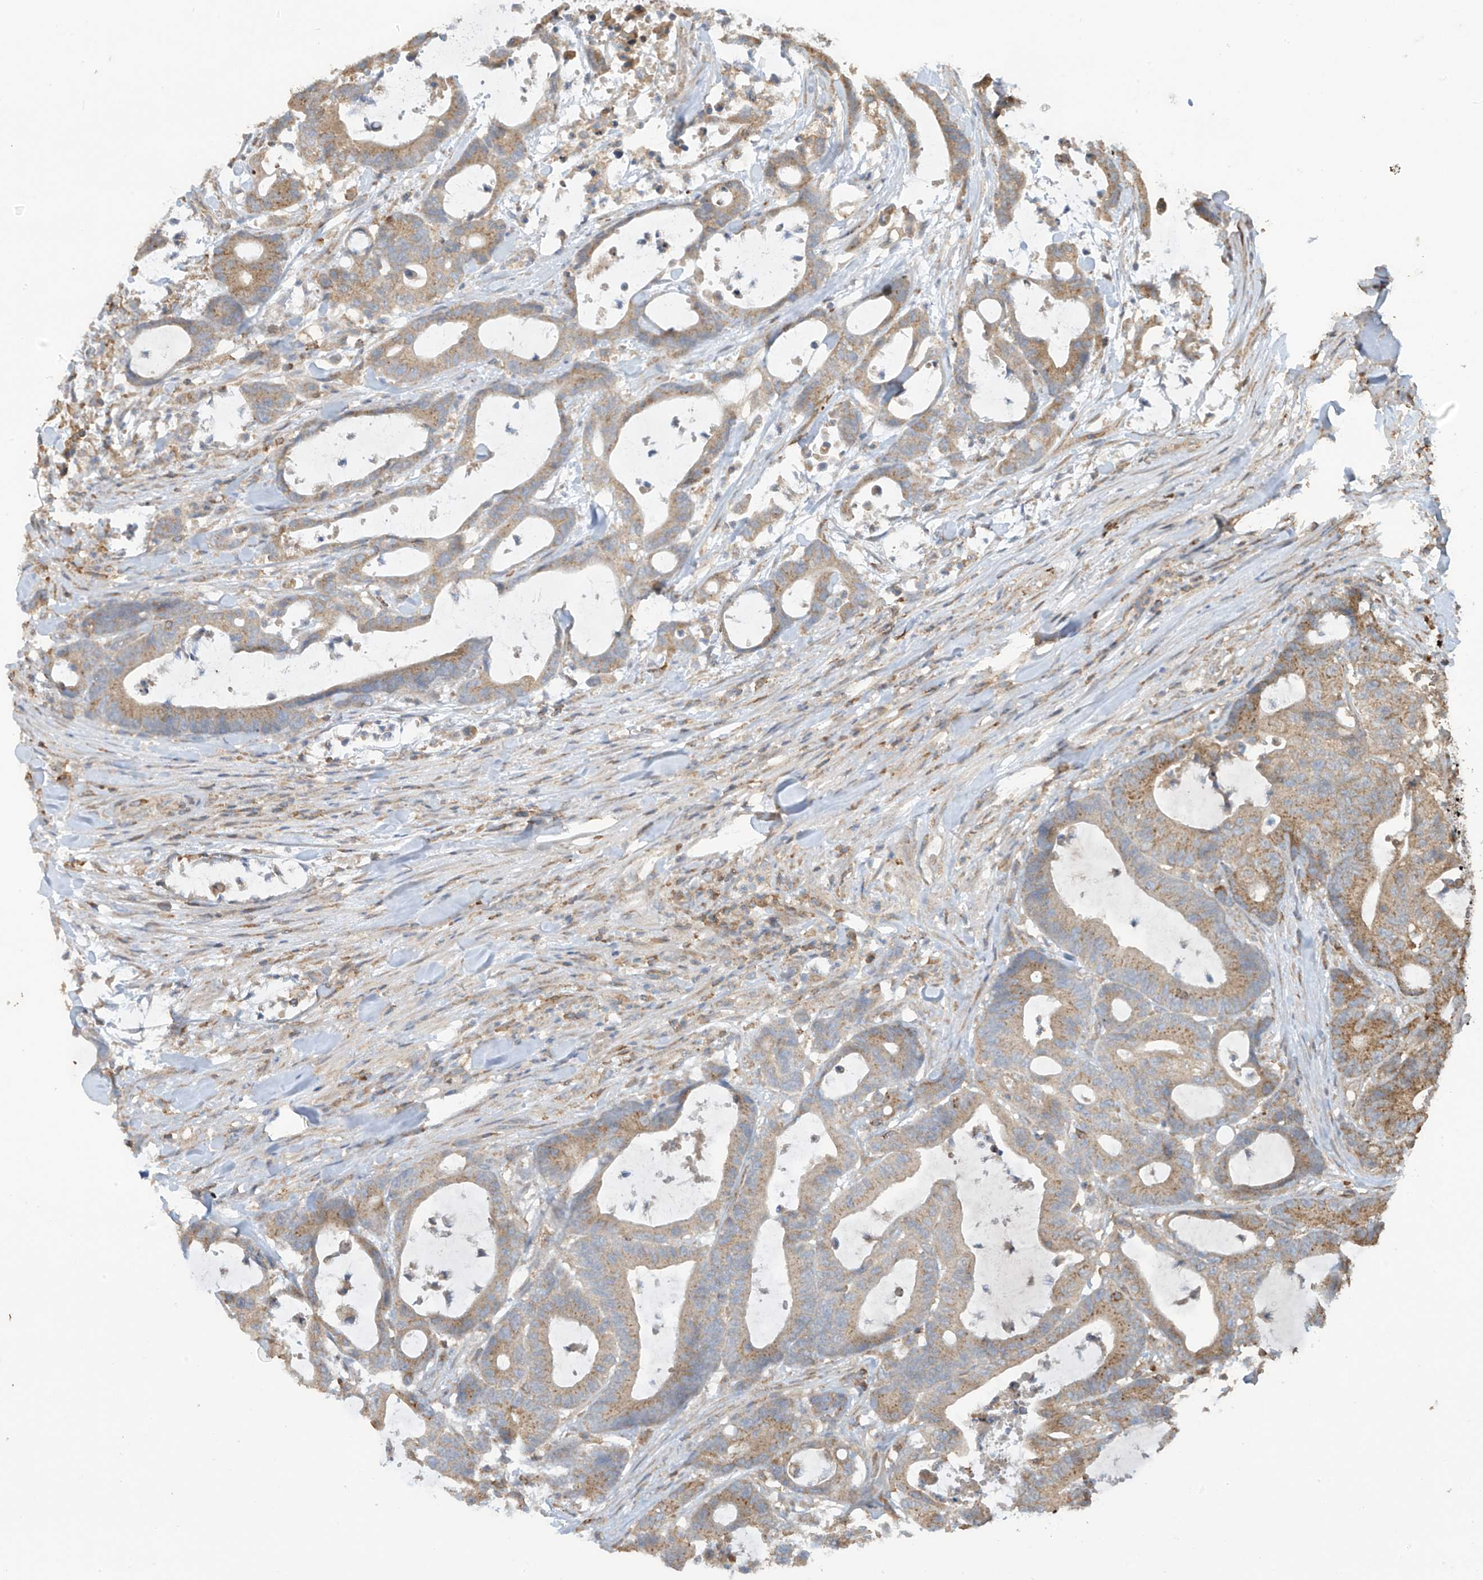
{"staining": {"intensity": "moderate", "quantity": ">75%", "location": "cytoplasmic/membranous"}, "tissue": "colorectal cancer", "cell_type": "Tumor cells", "image_type": "cancer", "snomed": [{"axis": "morphology", "description": "Adenocarcinoma, NOS"}, {"axis": "topography", "description": "Colon"}], "caption": "IHC micrograph of human colorectal cancer stained for a protein (brown), which reveals medium levels of moderate cytoplasmic/membranous staining in approximately >75% of tumor cells.", "gene": "COX10", "patient": {"sex": "female", "age": 84}}